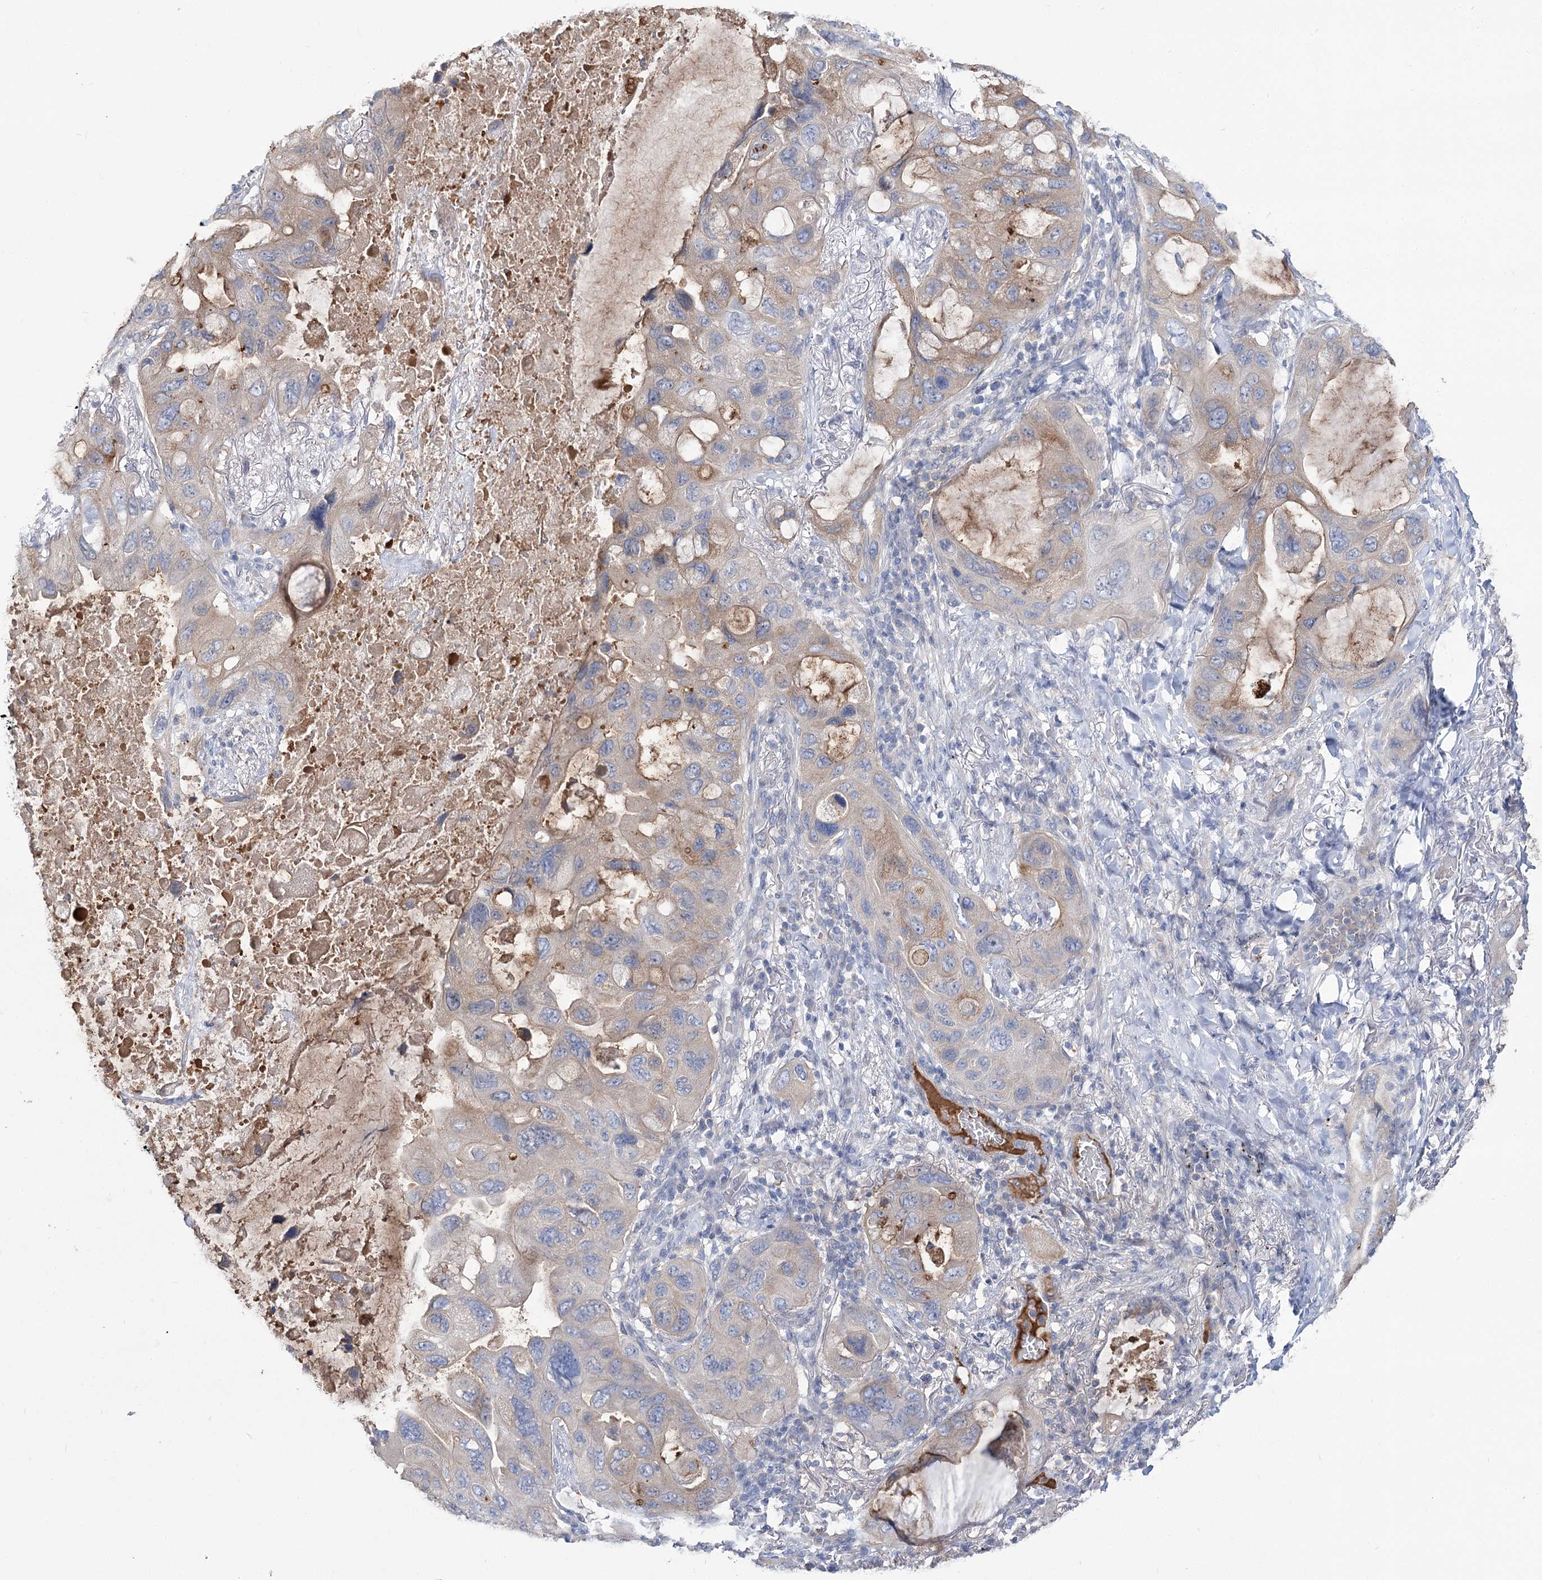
{"staining": {"intensity": "weak", "quantity": "<25%", "location": "cytoplasmic/membranous"}, "tissue": "lung cancer", "cell_type": "Tumor cells", "image_type": "cancer", "snomed": [{"axis": "morphology", "description": "Squamous cell carcinoma, NOS"}, {"axis": "topography", "description": "Lung"}], "caption": "IHC photomicrograph of neoplastic tissue: human lung cancer (squamous cell carcinoma) stained with DAB (3,3'-diaminobenzidine) shows no significant protein staining in tumor cells.", "gene": "UGP2", "patient": {"sex": "female", "age": 73}}